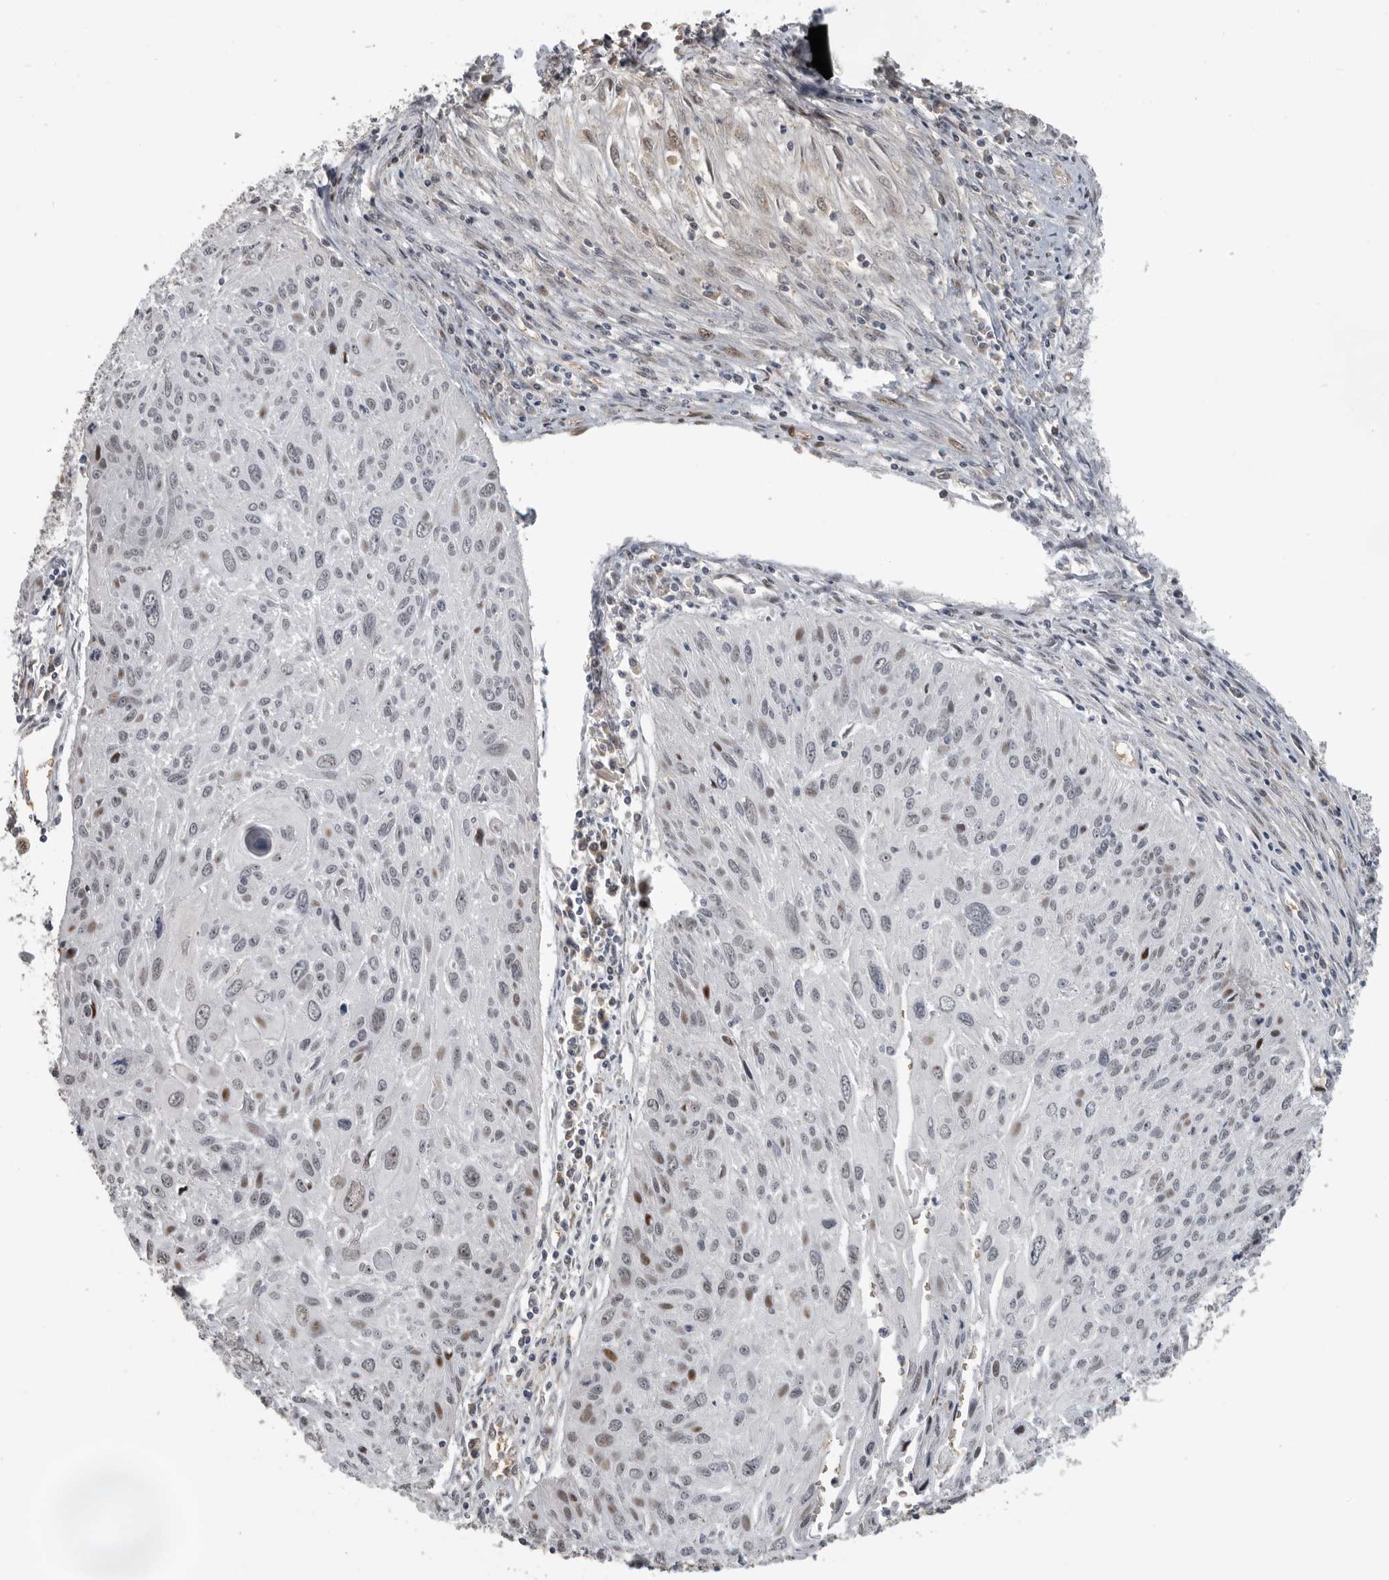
{"staining": {"intensity": "moderate", "quantity": "<25%", "location": "nuclear"}, "tissue": "cervical cancer", "cell_type": "Tumor cells", "image_type": "cancer", "snomed": [{"axis": "morphology", "description": "Squamous cell carcinoma, NOS"}, {"axis": "topography", "description": "Cervix"}], "caption": "Cervical cancer (squamous cell carcinoma) stained with DAB IHC exhibits low levels of moderate nuclear staining in approximately <25% of tumor cells. (brown staining indicates protein expression, while blue staining denotes nuclei).", "gene": "PCMTD1", "patient": {"sex": "female", "age": 51}}